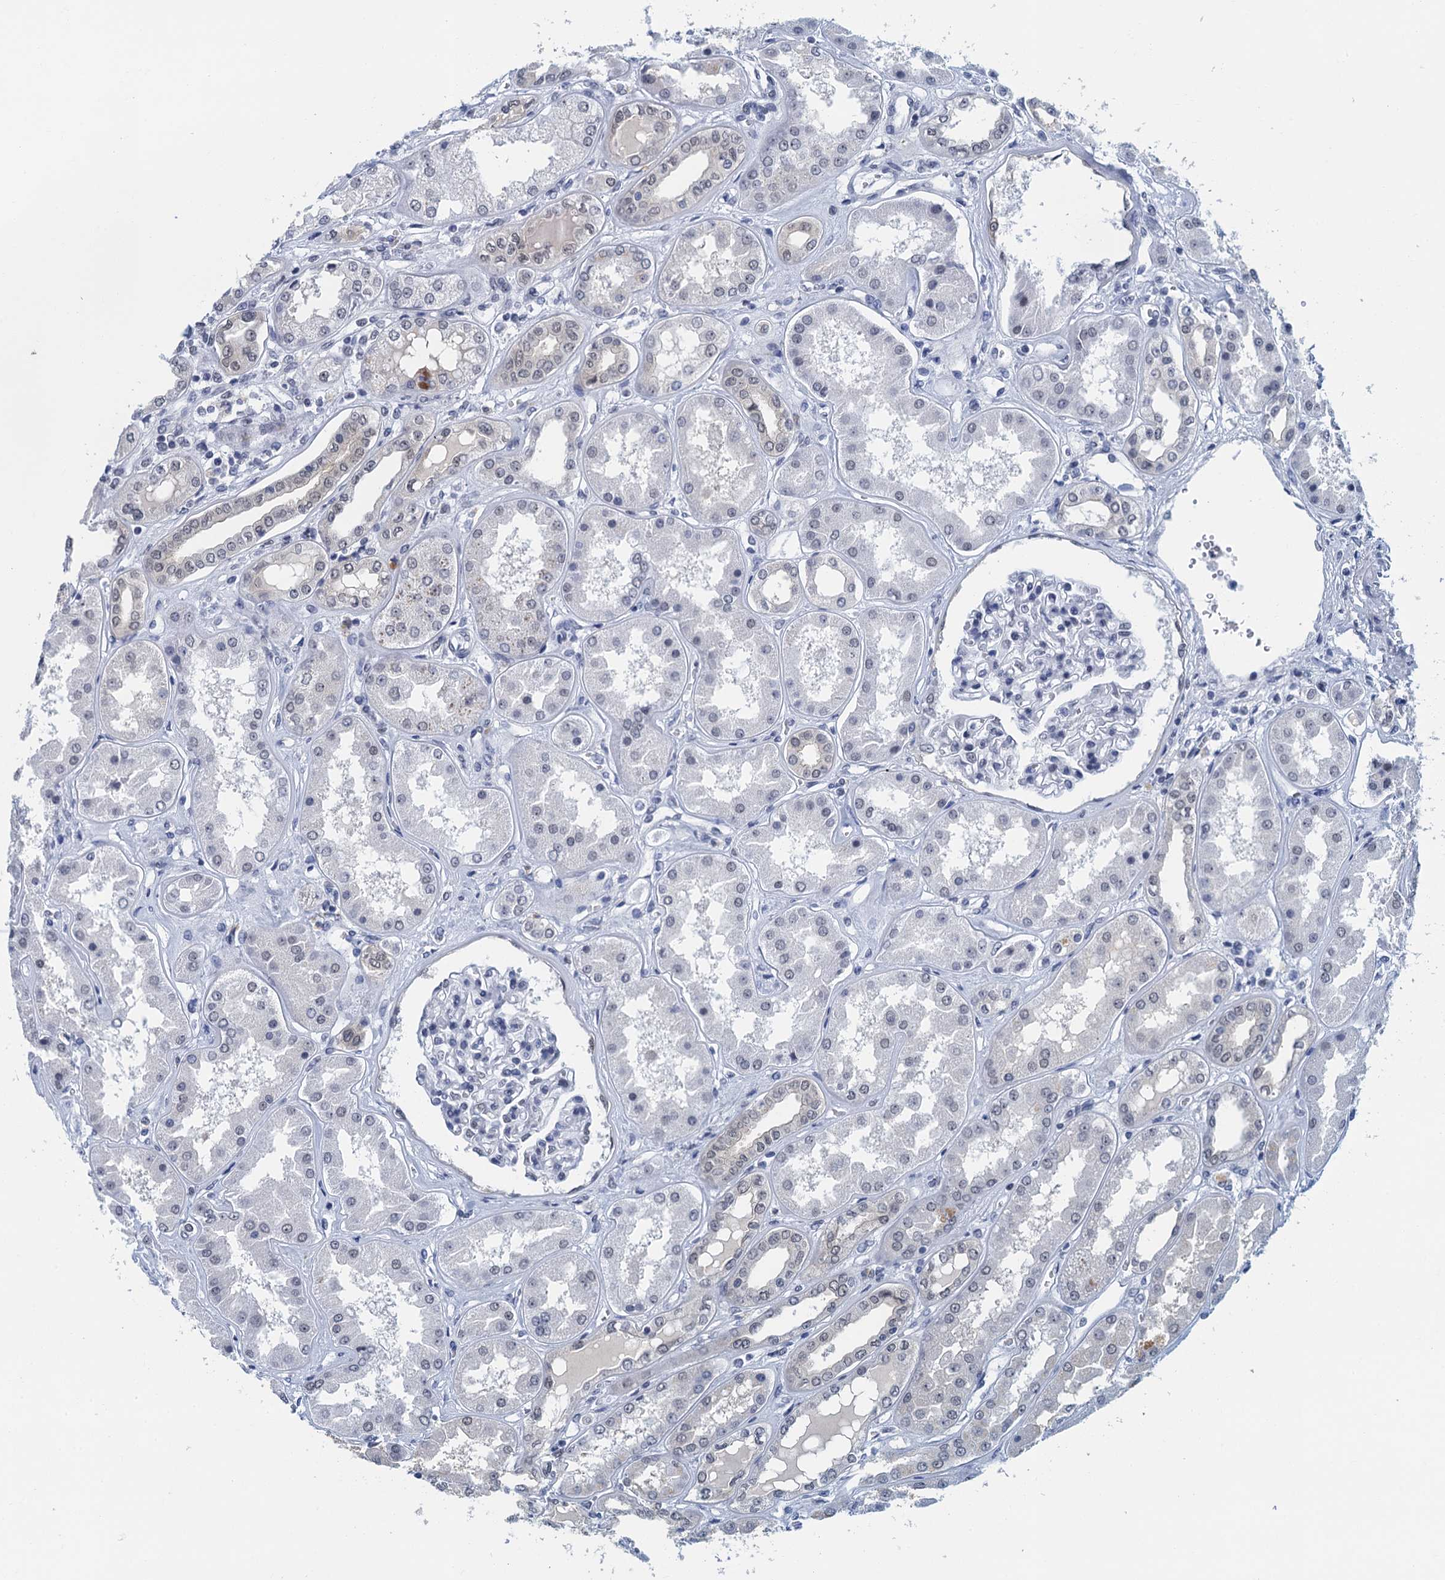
{"staining": {"intensity": "negative", "quantity": "none", "location": "none"}, "tissue": "kidney", "cell_type": "Cells in glomeruli", "image_type": "normal", "snomed": [{"axis": "morphology", "description": "Normal tissue, NOS"}, {"axis": "topography", "description": "Kidney"}], "caption": "Immunohistochemistry (IHC) histopathology image of benign kidney: kidney stained with DAB reveals no significant protein positivity in cells in glomeruli.", "gene": "EPS8L1", "patient": {"sex": "female", "age": 56}}